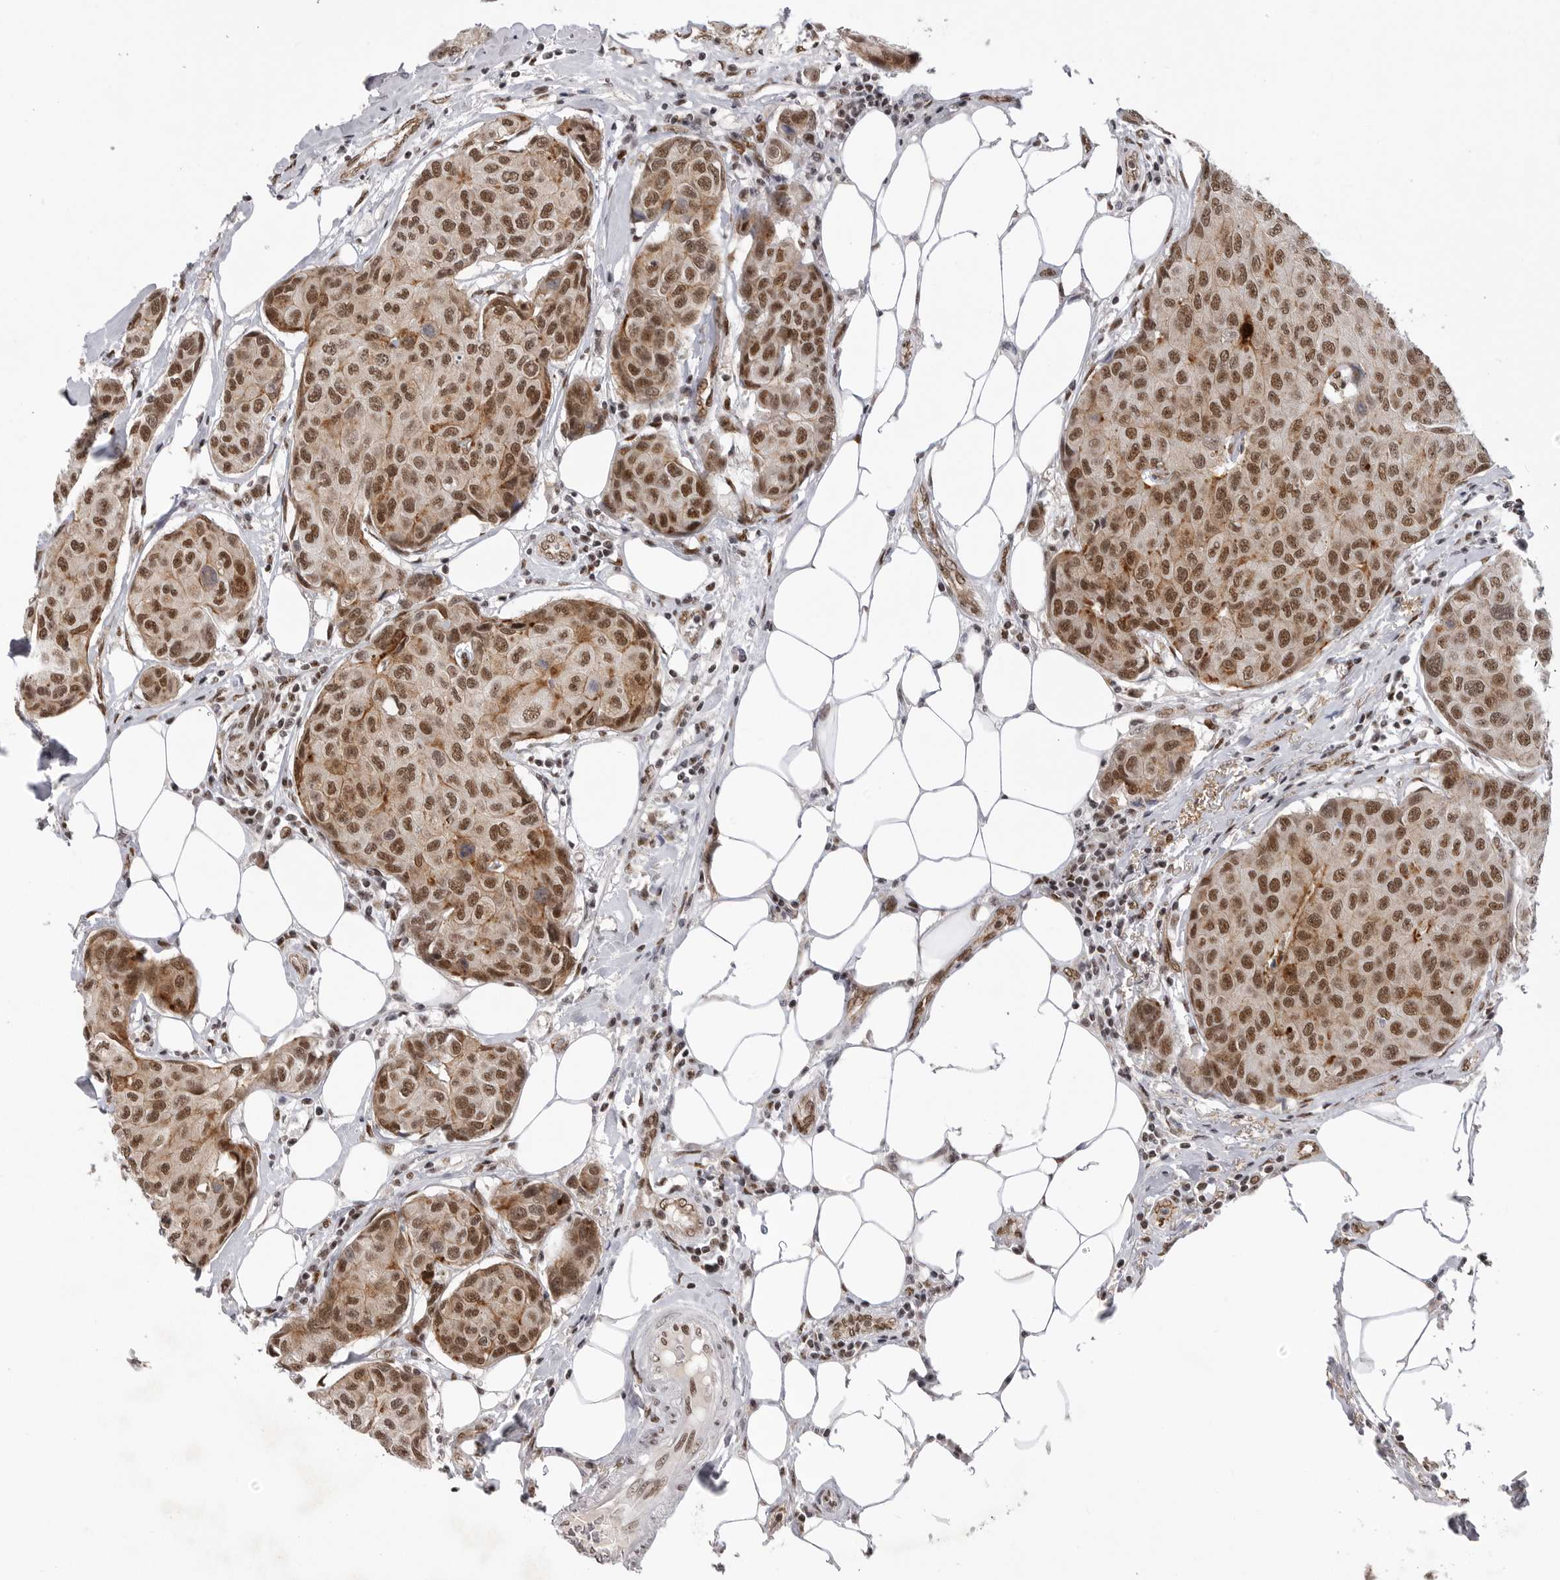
{"staining": {"intensity": "strong", "quantity": ">75%", "location": "nuclear"}, "tissue": "breast cancer", "cell_type": "Tumor cells", "image_type": "cancer", "snomed": [{"axis": "morphology", "description": "Duct carcinoma"}, {"axis": "topography", "description": "Breast"}], "caption": "An image showing strong nuclear positivity in about >75% of tumor cells in breast cancer (infiltrating ductal carcinoma), as visualized by brown immunohistochemical staining.", "gene": "PPP1R8", "patient": {"sex": "female", "age": 80}}